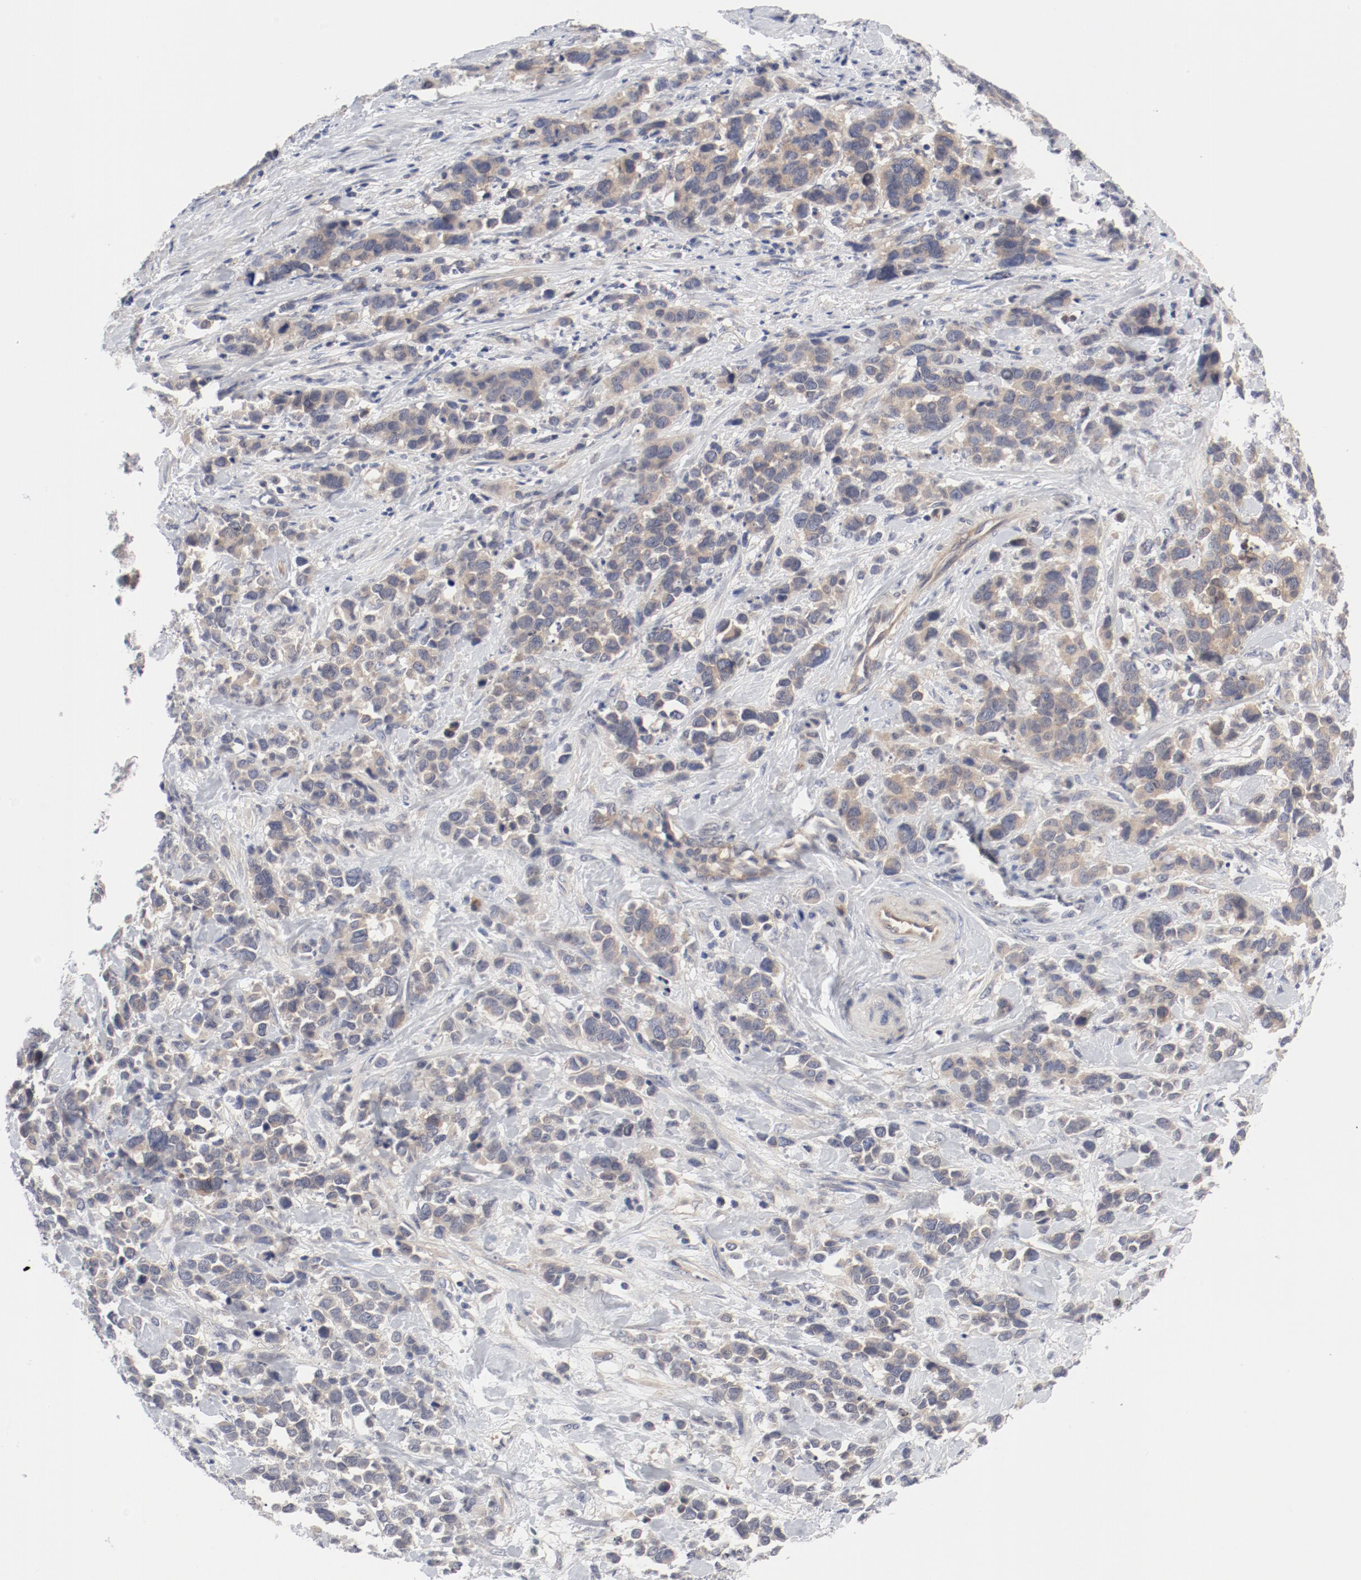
{"staining": {"intensity": "weak", "quantity": "25%-75%", "location": "cytoplasmic/membranous"}, "tissue": "stomach cancer", "cell_type": "Tumor cells", "image_type": "cancer", "snomed": [{"axis": "morphology", "description": "Adenocarcinoma, NOS"}, {"axis": "topography", "description": "Stomach, upper"}], "caption": "Immunohistochemistry of stomach adenocarcinoma displays low levels of weak cytoplasmic/membranous expression in about 25%-75% of tumor cells.", "gene": "BAD", "patient": {"sex": "male", "age": 71}}